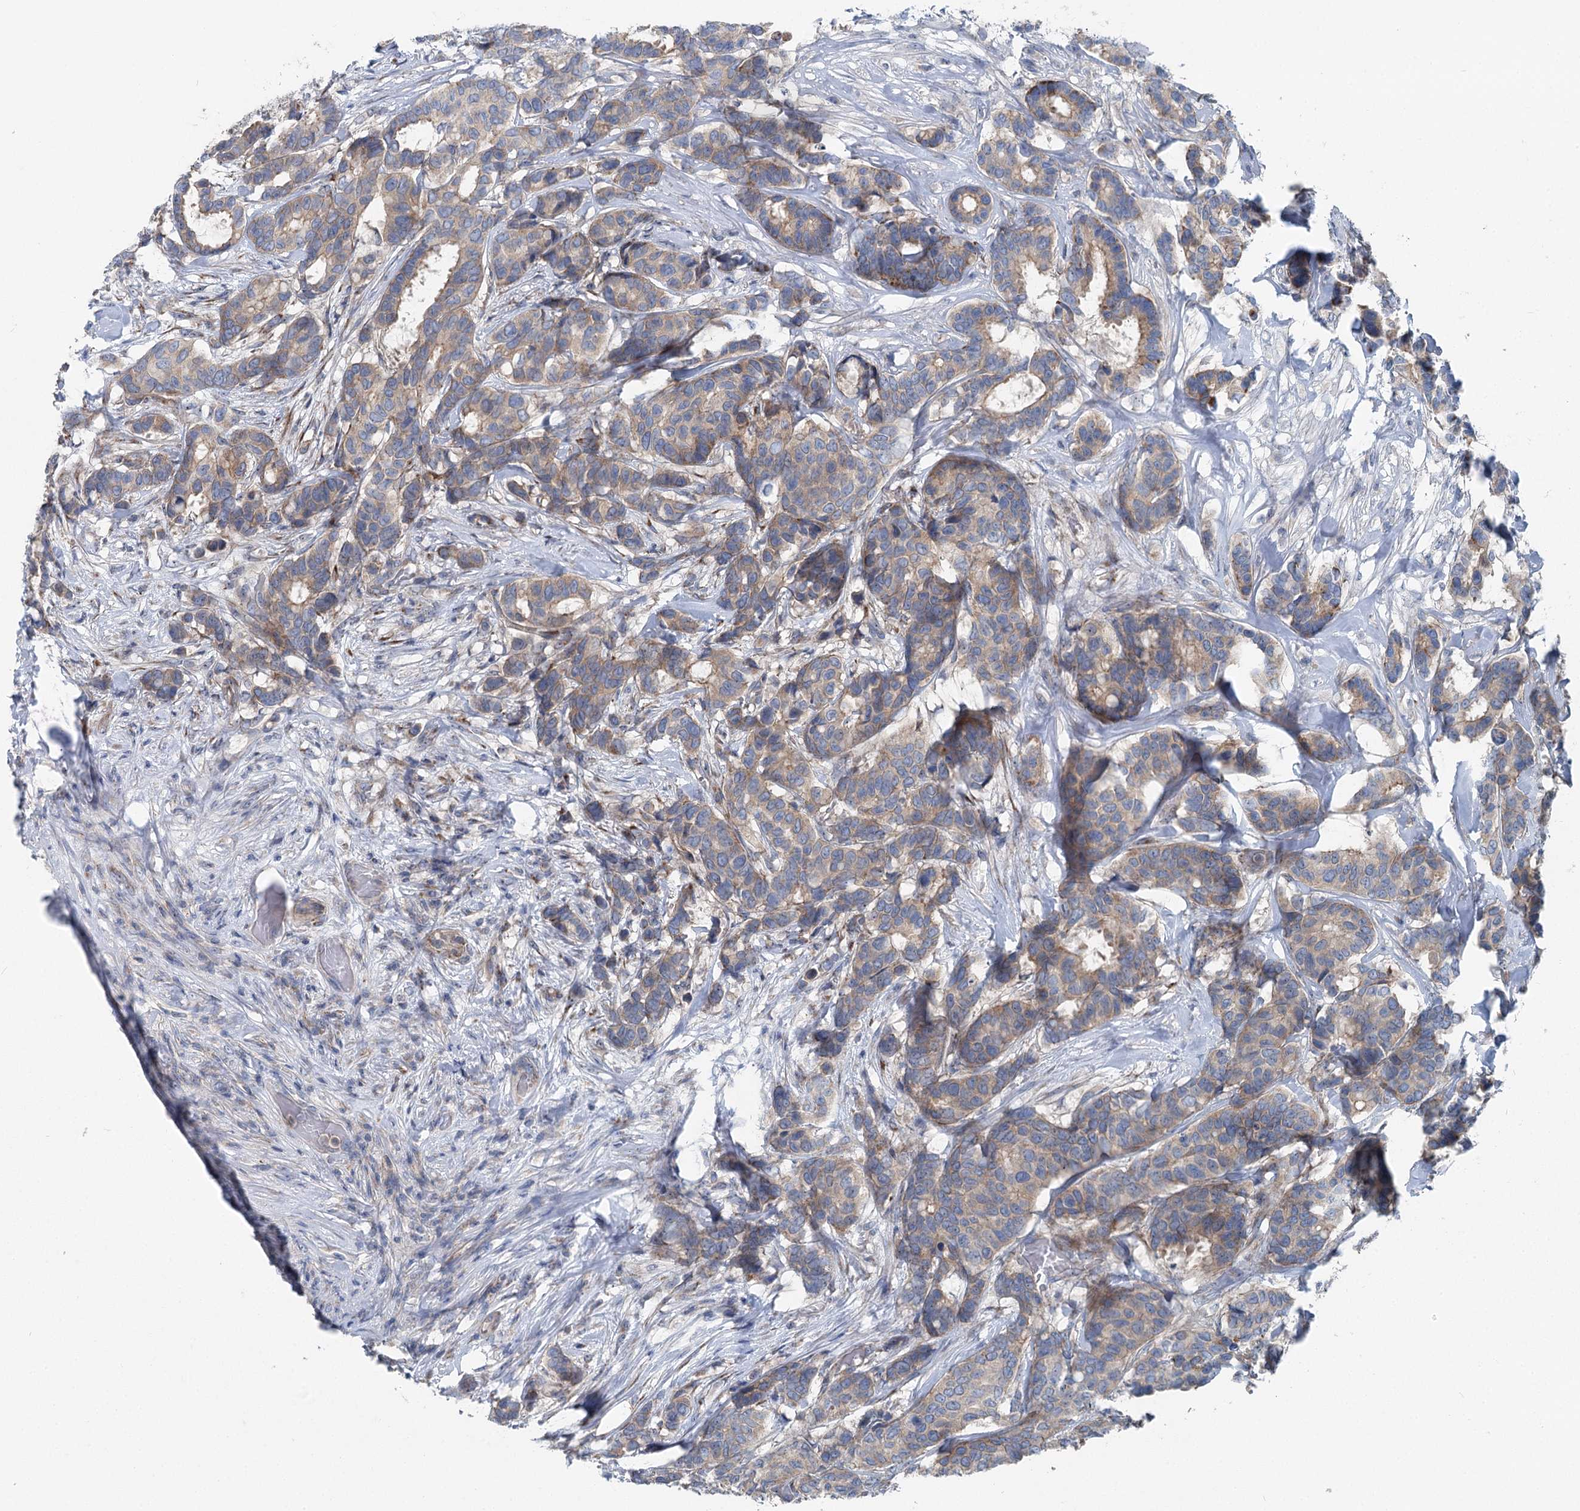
{"staining": {"intensity": "weak", "quantity": ">75%", "location": "cytoplasmic/membranous"}, "tissue": "breast cancer", "cell_type": "Tumor cells", "image_type": "cancer", "snomed": [{"axis": "morphology", "description": "Duct carcinoma"}, {"axis": "topography", "description": "Breast"}], "caption": "Immunohistochemistry (IHC) photomicrograph of human breast cancer (infiltrating ductal carcinoma) stained for a protein (brown), which demonstrates low levels of weak cytoplasmic/membranous staining in about >75% of tumor cells.", "gene": "MARK2", "patient": {"sex": "female", "age": 87}}